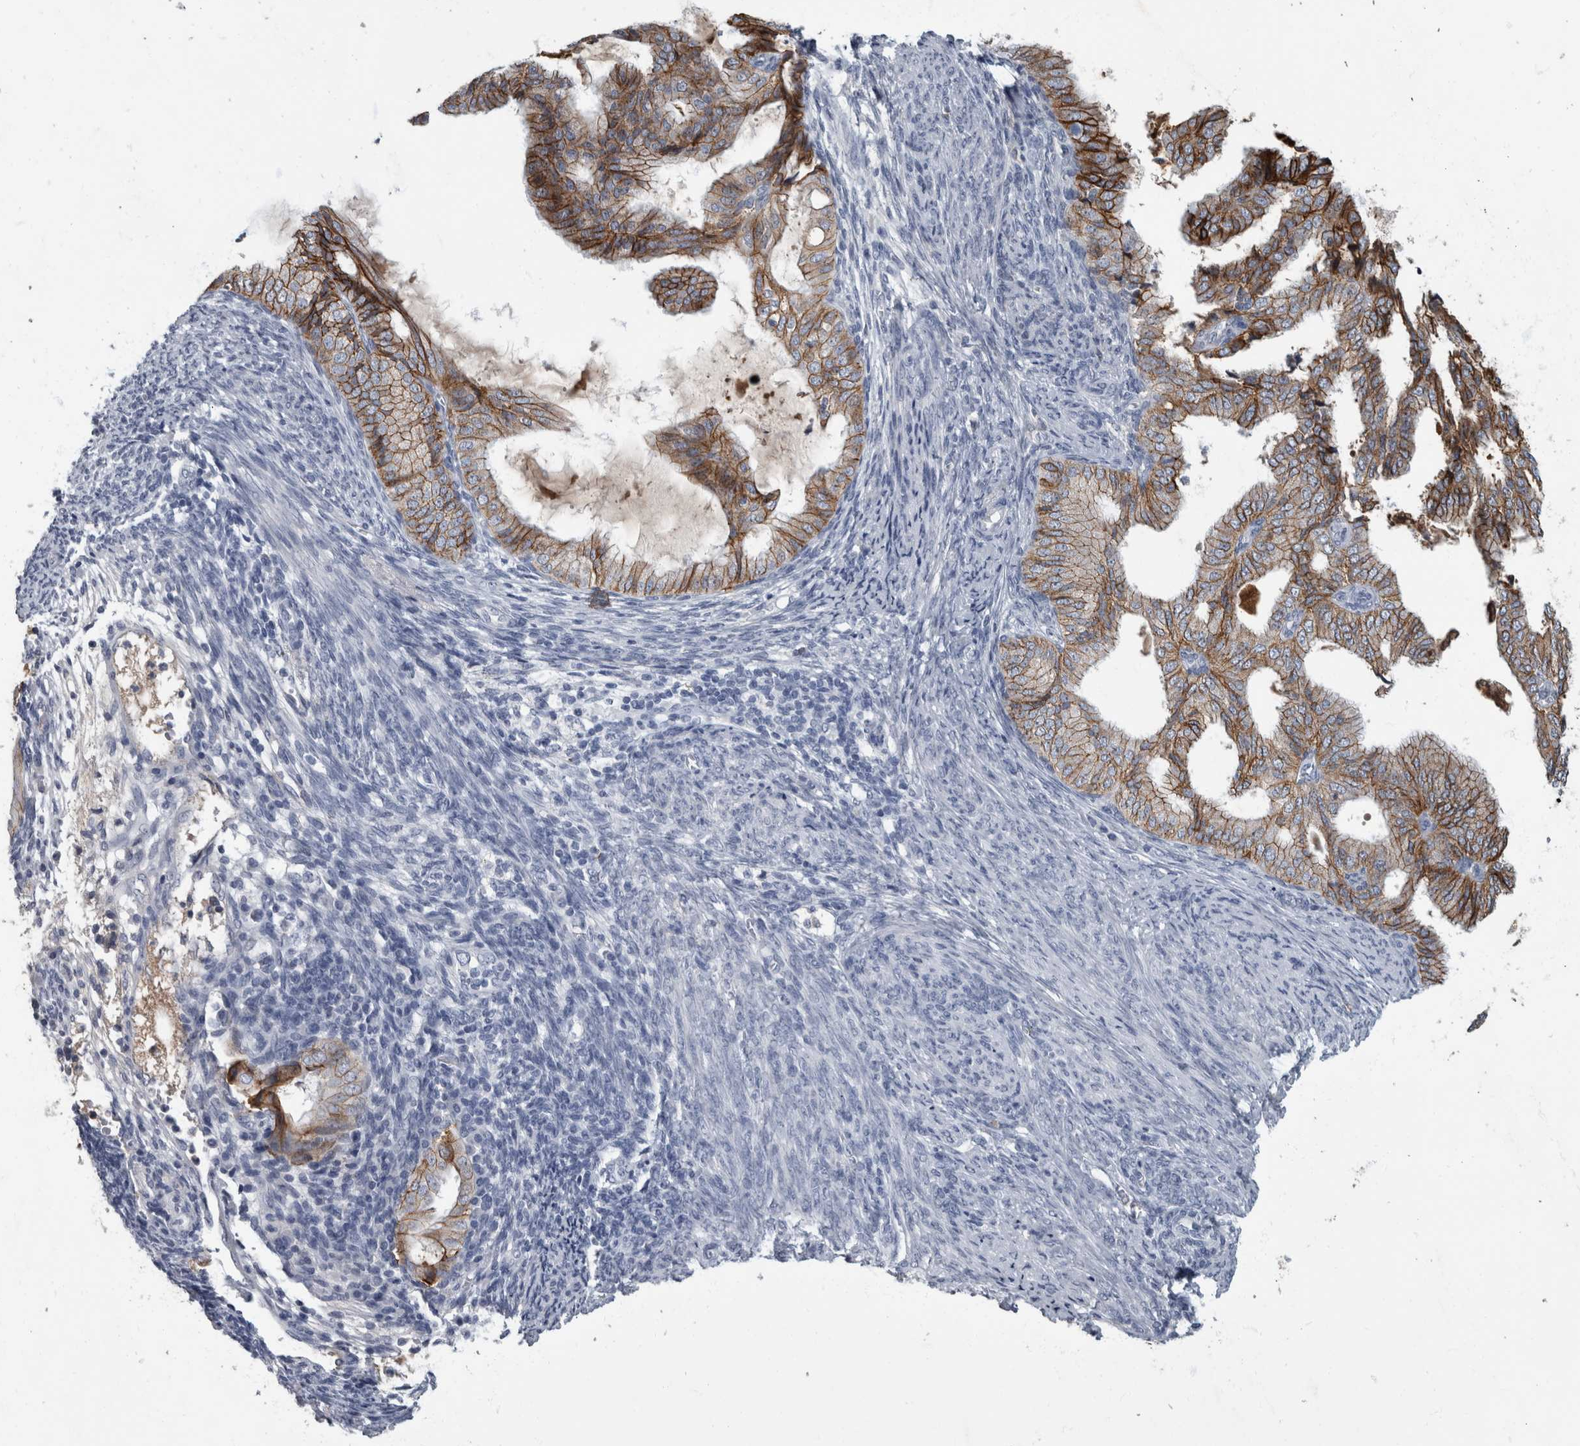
{"staining": {"intensity": "moderate", "quantity": ">75%", "location": "cytoplasmic/membranous"}, "tissue": "endometrial cancer", "cell_type": "Tumor cells", "image_type": "cancer", "snomed": [{"axis": "morphology", "description": "Adenocarcinoma, NOS"}, {"axis": "topography", "description": "Endometrium"}], "caption": "Immunohistochemistry photomicrograph of human adenocarcinoma (endometrial) stained for a protein (brown), which demonstrates medium levels of moderate cytoplasmic/membranous positivity in about >75% of tumor cells.", "gene": "DSG2", "patient": {"sex": "female", "age": 58}}